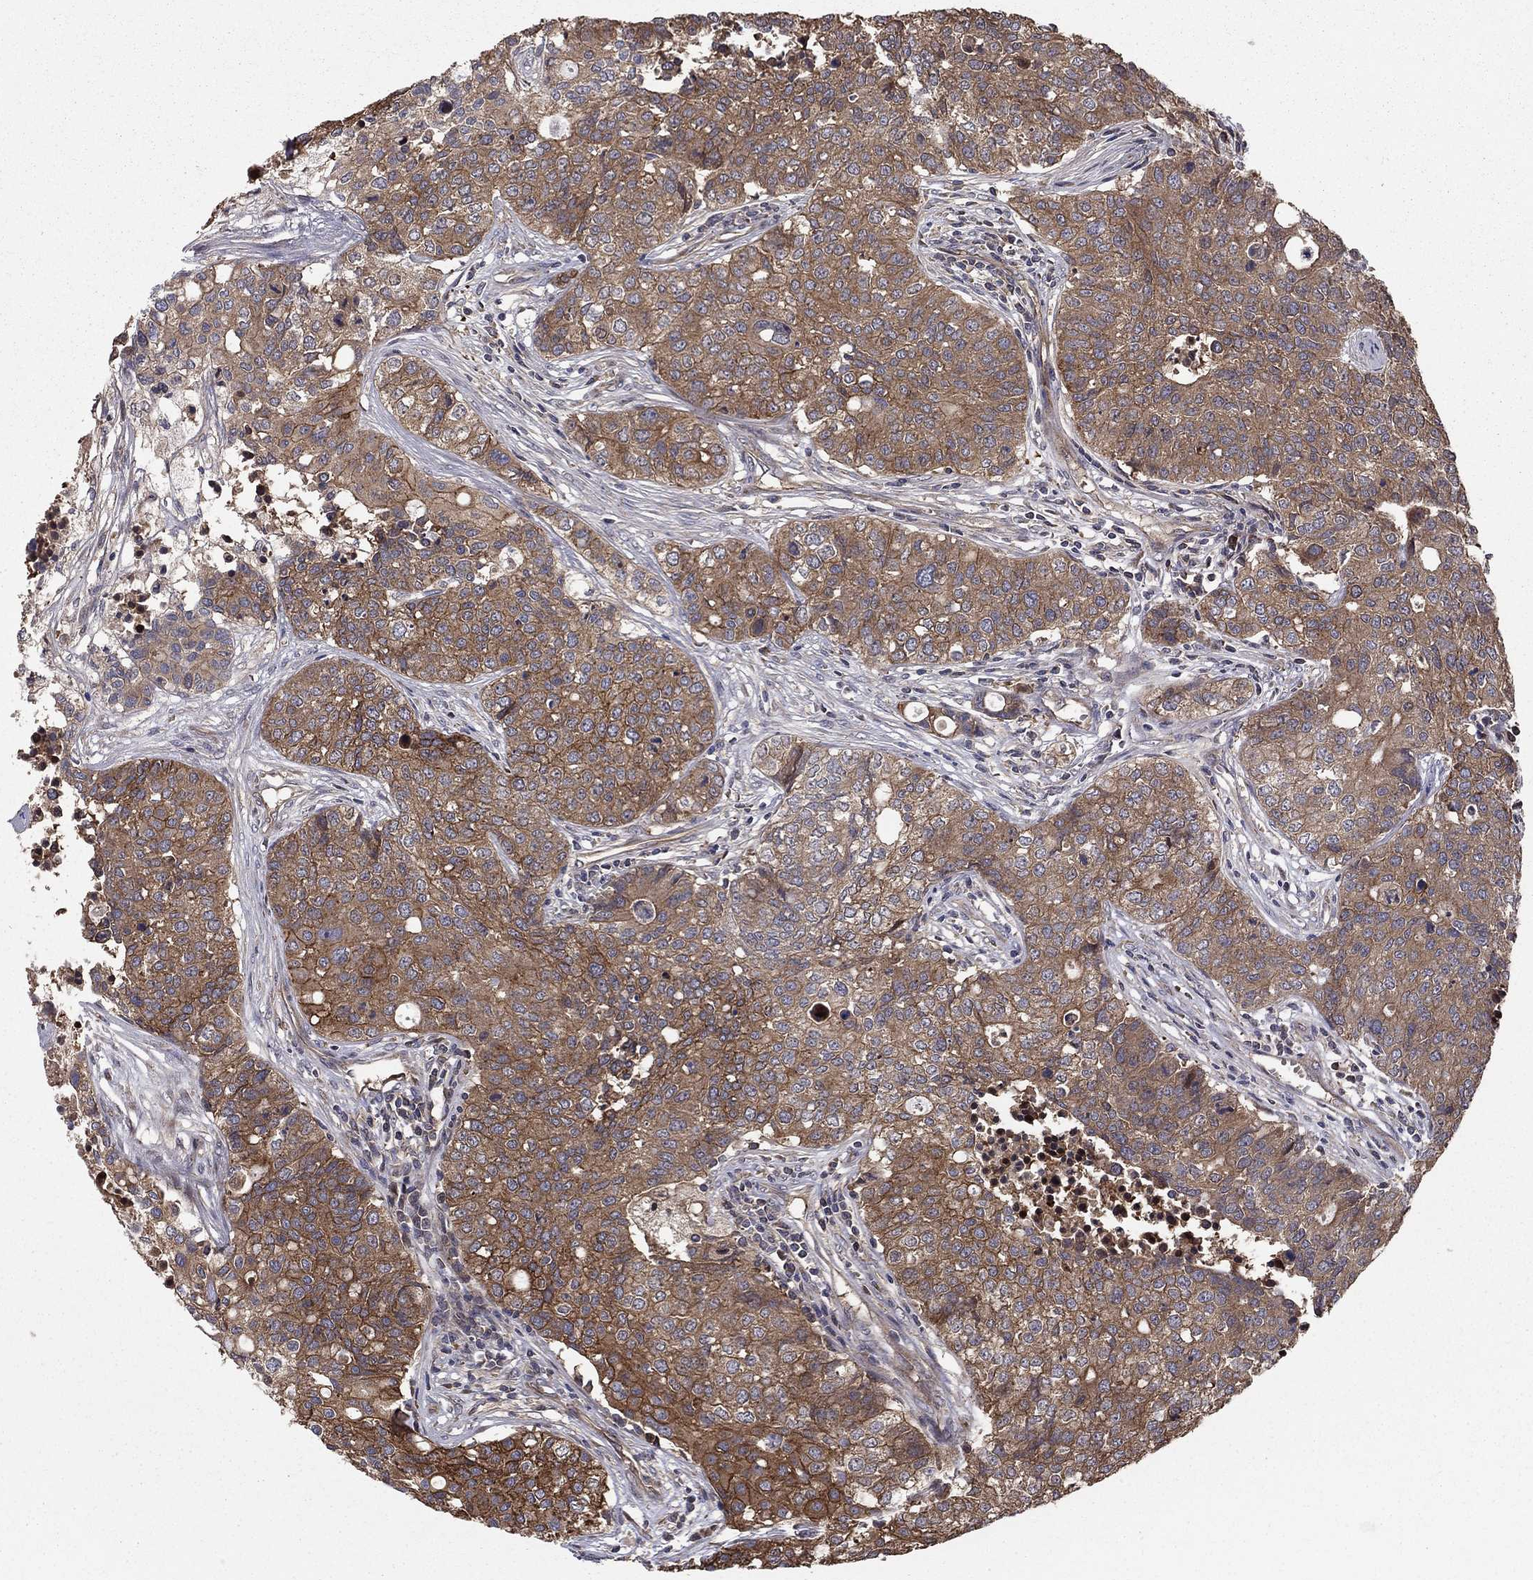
{"staining": {"intensity": "moderate", "quantity": ">75%", "location": "cytoplasmic/membranous"}, "tissue": "carcinoid", "cell_type": "Tumor cells", "image_type": "cancer", "snomed": [{"axis": "morphology", "description": "Carcinoid, malignant, NOS"}, {"axis": "topography", "description": "Colon"}], "caption": "A micrograph showing moderate cytoplasmic/membranous positivity in about >75% of tumor cells in carcinoid, as visualized by brown immunohistochemical staining.", "gene": "BABAM2", "patient": {"sex": "male", "age": 81}}